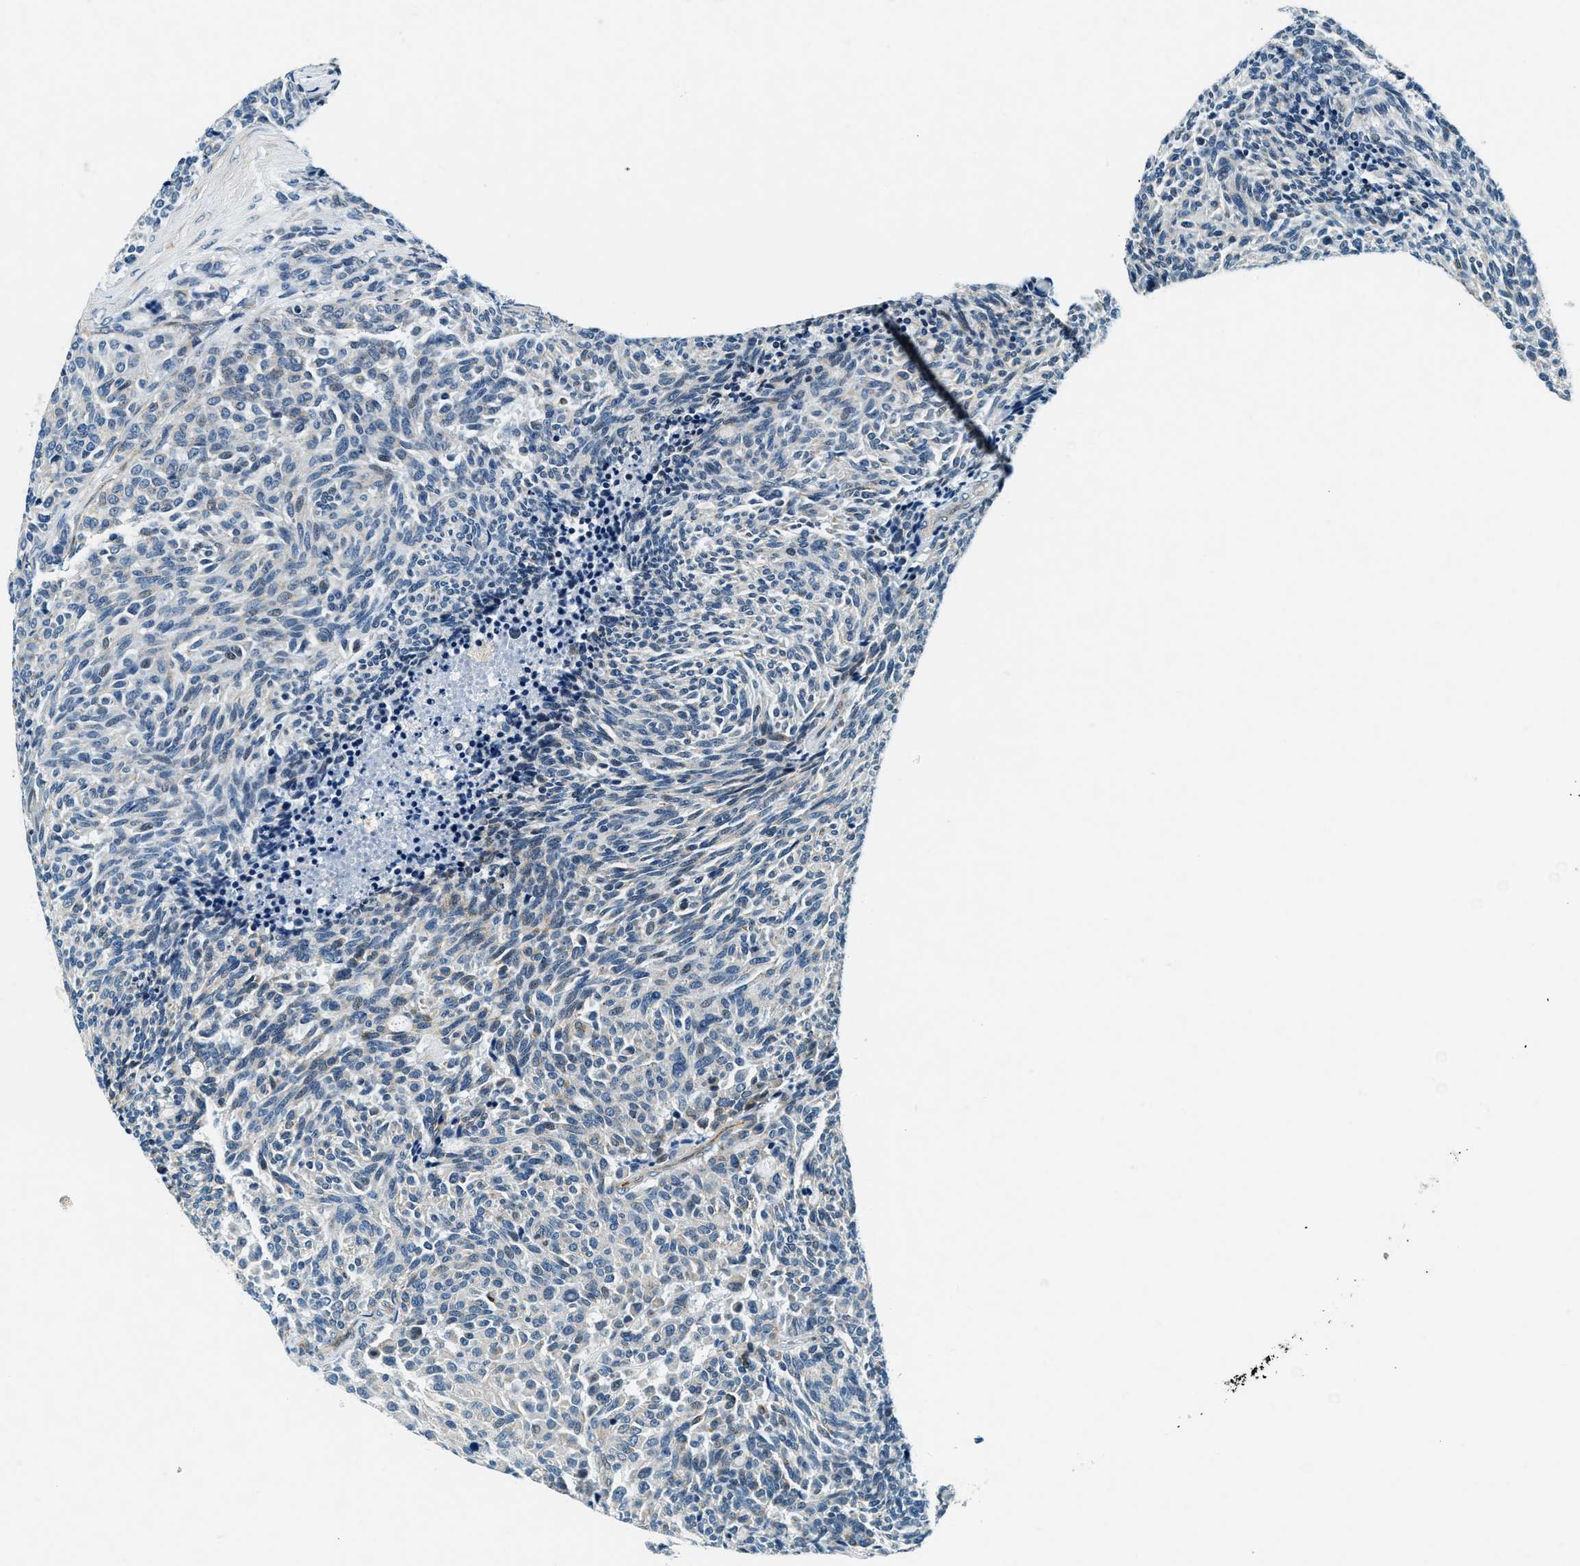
{"staining": {"intensity": "negative", "quantity": "none", "location": "none"}, "tissue": "carcinoid", "cell_type": "Tumor cells", "image_type": "cancer", "snomed": [{"axis": "morphology", "description": "Carcinoid, malignant, NOS"}, {"axis": "topography", "description": "Pancreas"}], "caption": "Carcinoid was stained to show a protein in brown. There is no significant positivity in tumor cells.", "gene": "C2orf66", "patient": {"sex": "female", "age": 54}}